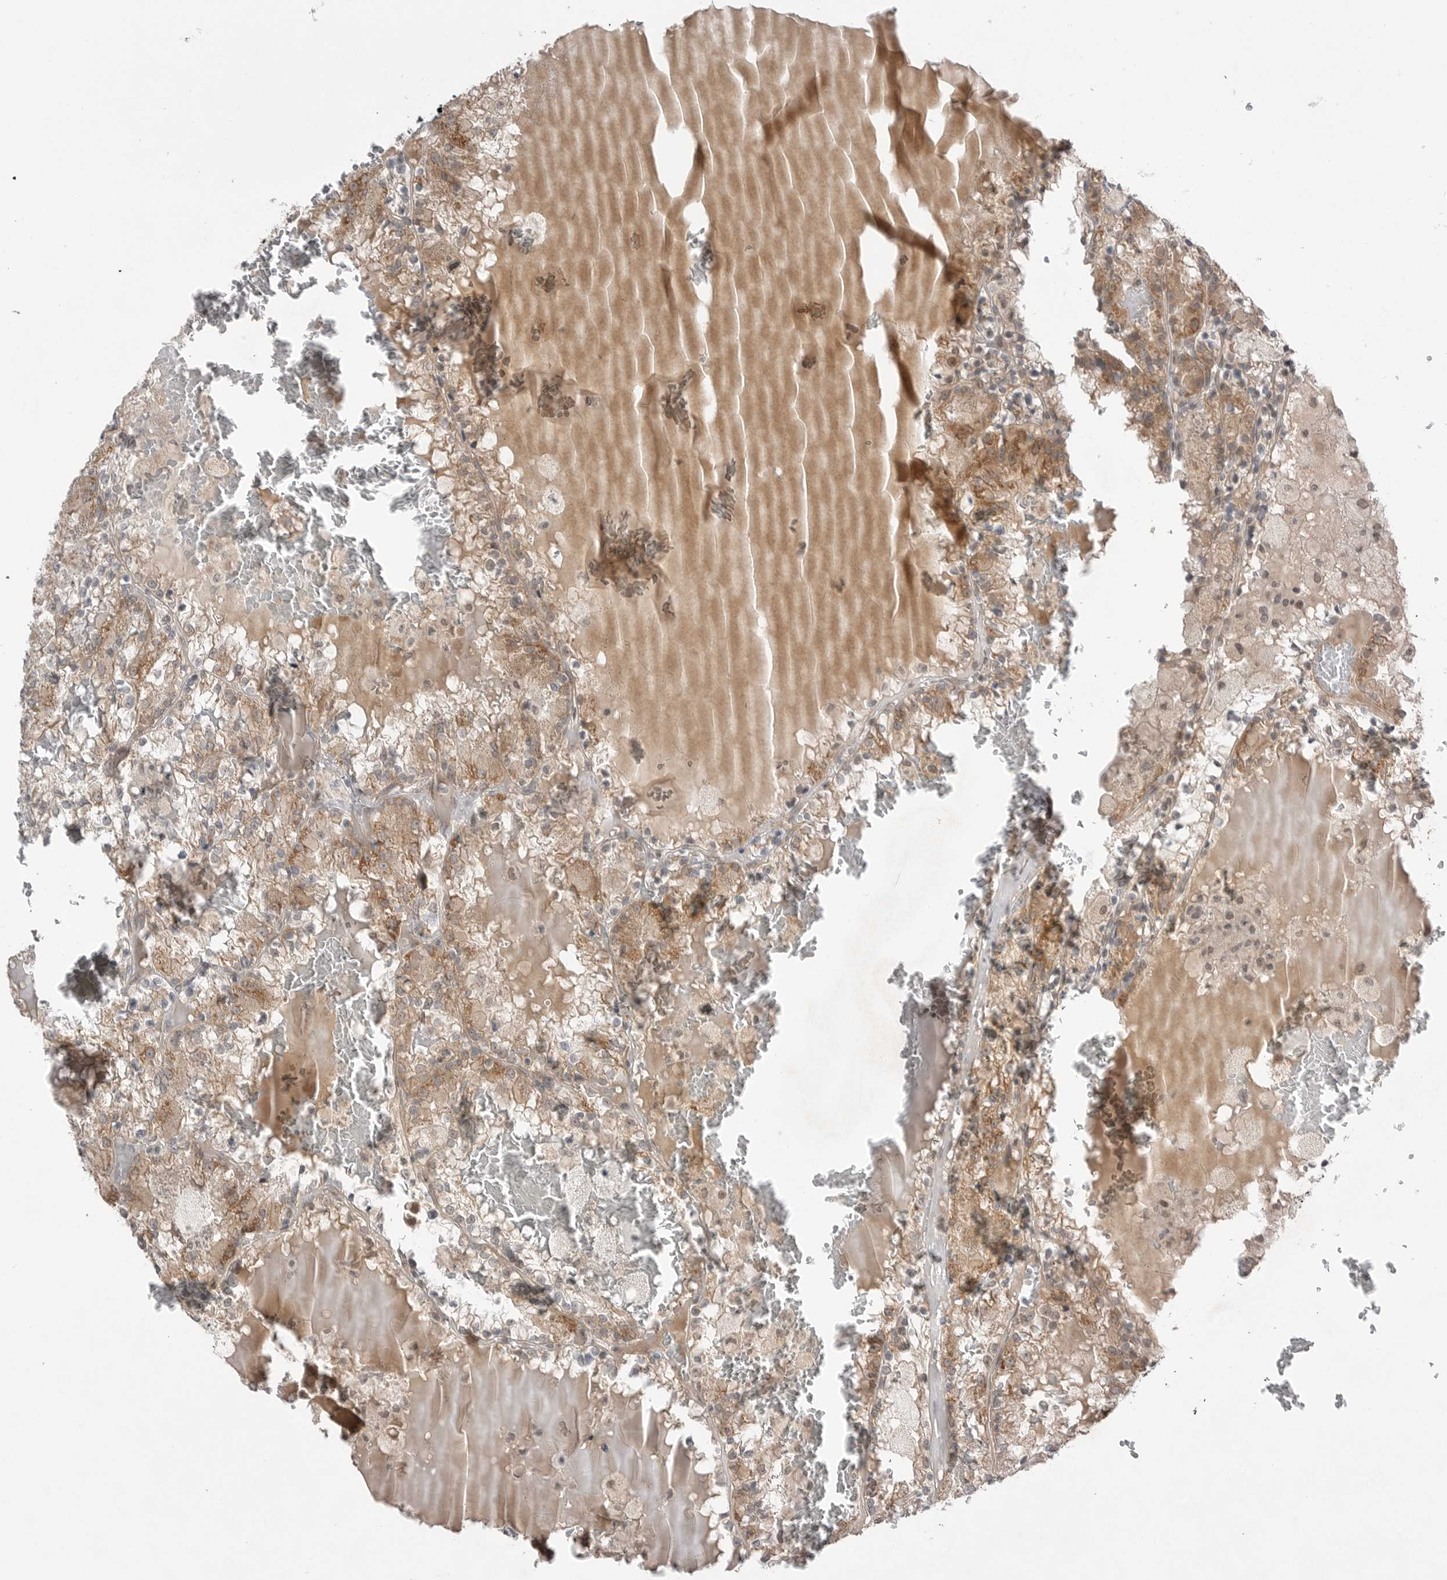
{"staining": {"intensity": "moderate", "quantity": ">75%", "location": "cytoplasmic/membranous"}, "tissue": "renal cancer", "cell_type": "Tumor cells", "image_type": "cancer", "snomed": [{"axis": "morphology", "description": "Adenocarcinoma, NOS"}, {"axis": "topography", "description": "Kidney"}], "caption": "Renal cancer (adenocarcinoma) was stained to show a protein in brown. There is medium levels of moderate cytoplasmic/membranous positivity in about >75% of tumor cells.", "gene": "NTAQ1", "patient": {"sex": "female", "age": 56}}